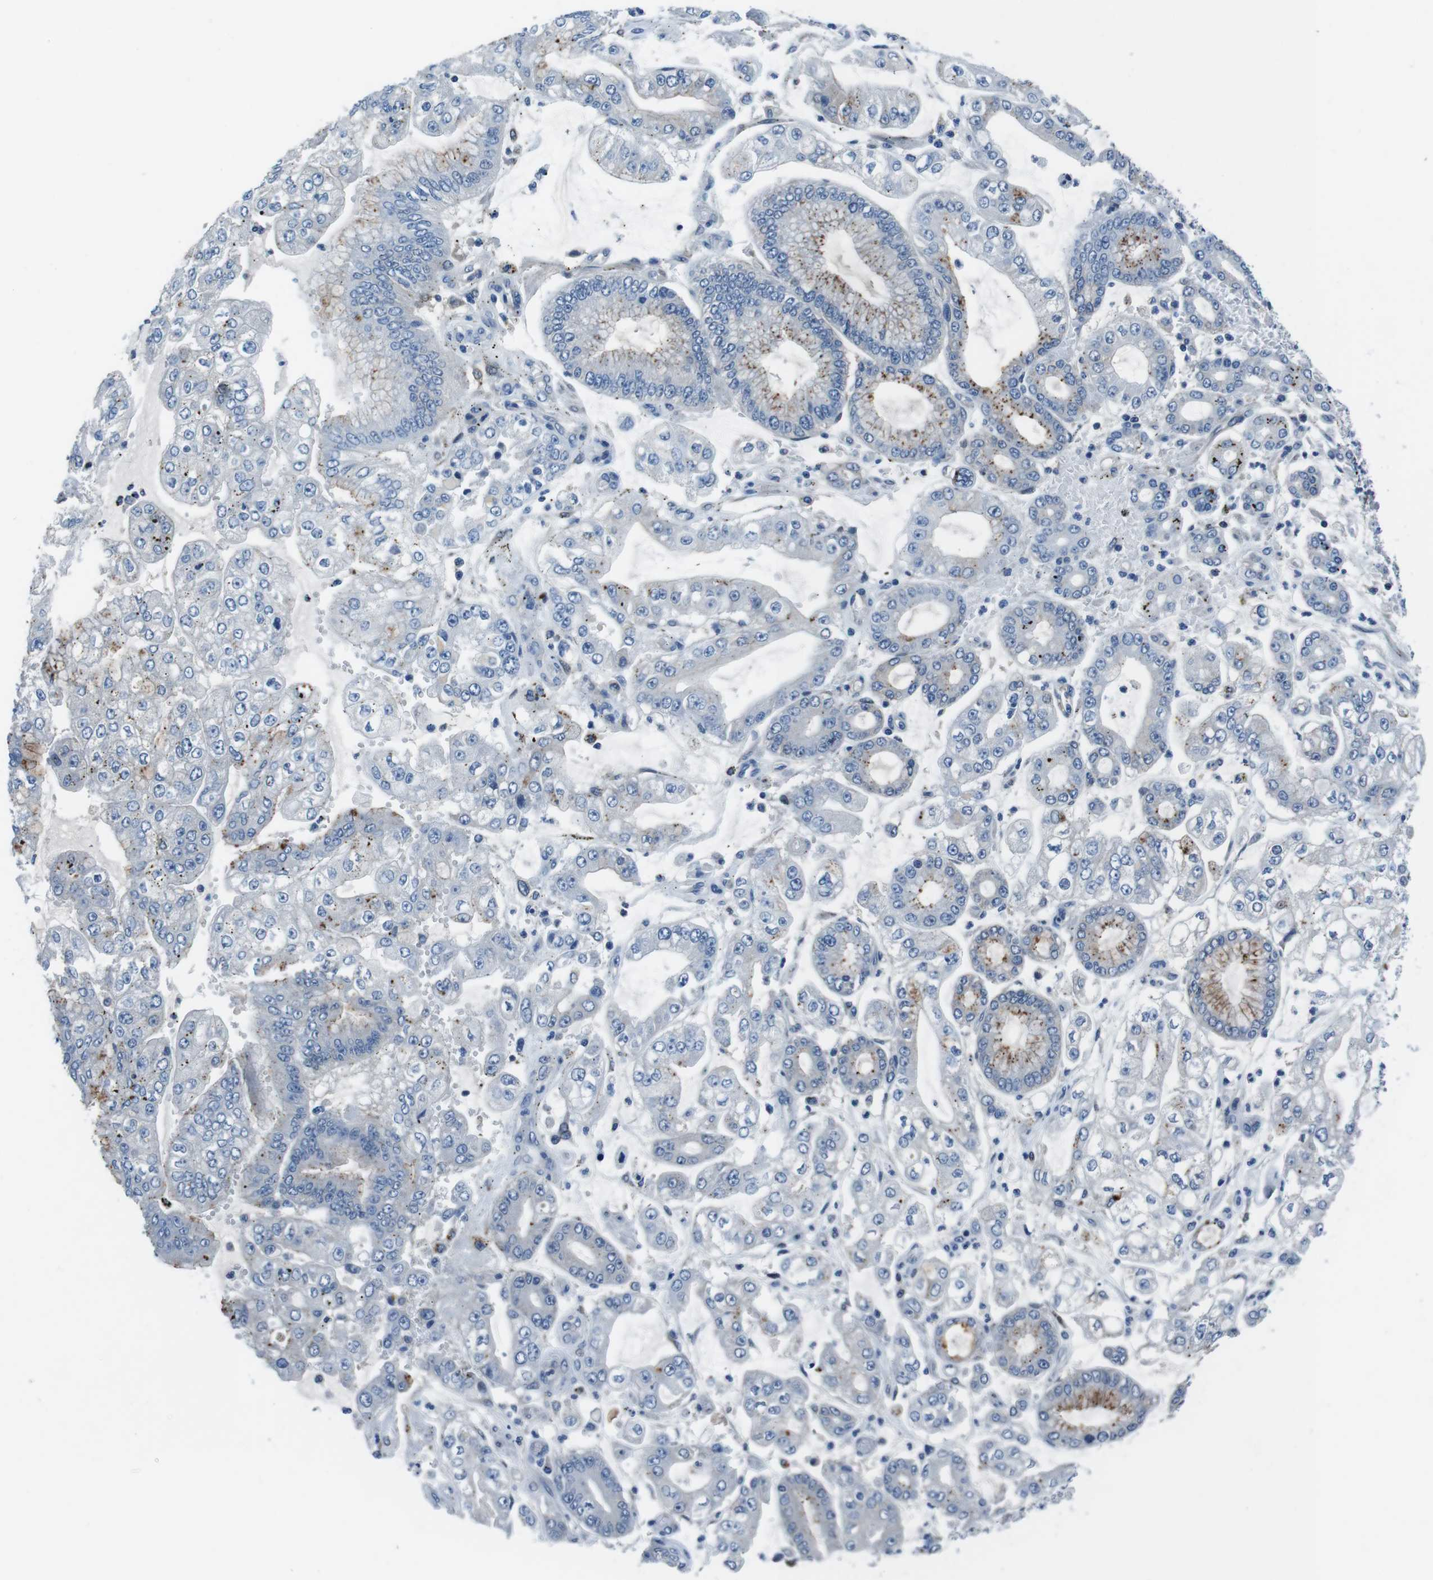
{"staining": {"intensity": "moderate", "quantity": "<25%", "location": "cytoplasmic/membranous"}, "tissue": "stomach cancer", "cell_type": "Tumor cells", "image_type": "cancer", "snomed": [{"axis": "morphology", "description": "Adenocarcinoma, NOS"}, {"axis": "topography", "description": "Stomach"}], "caption": "Human stomach cancer stained for a protein (brown) shows moderate cytoplasmic/membranous positive positivity in about <25% of tumor cells.", "gene": "TULP3", "patient": {"sex": "male", "age": 76}}